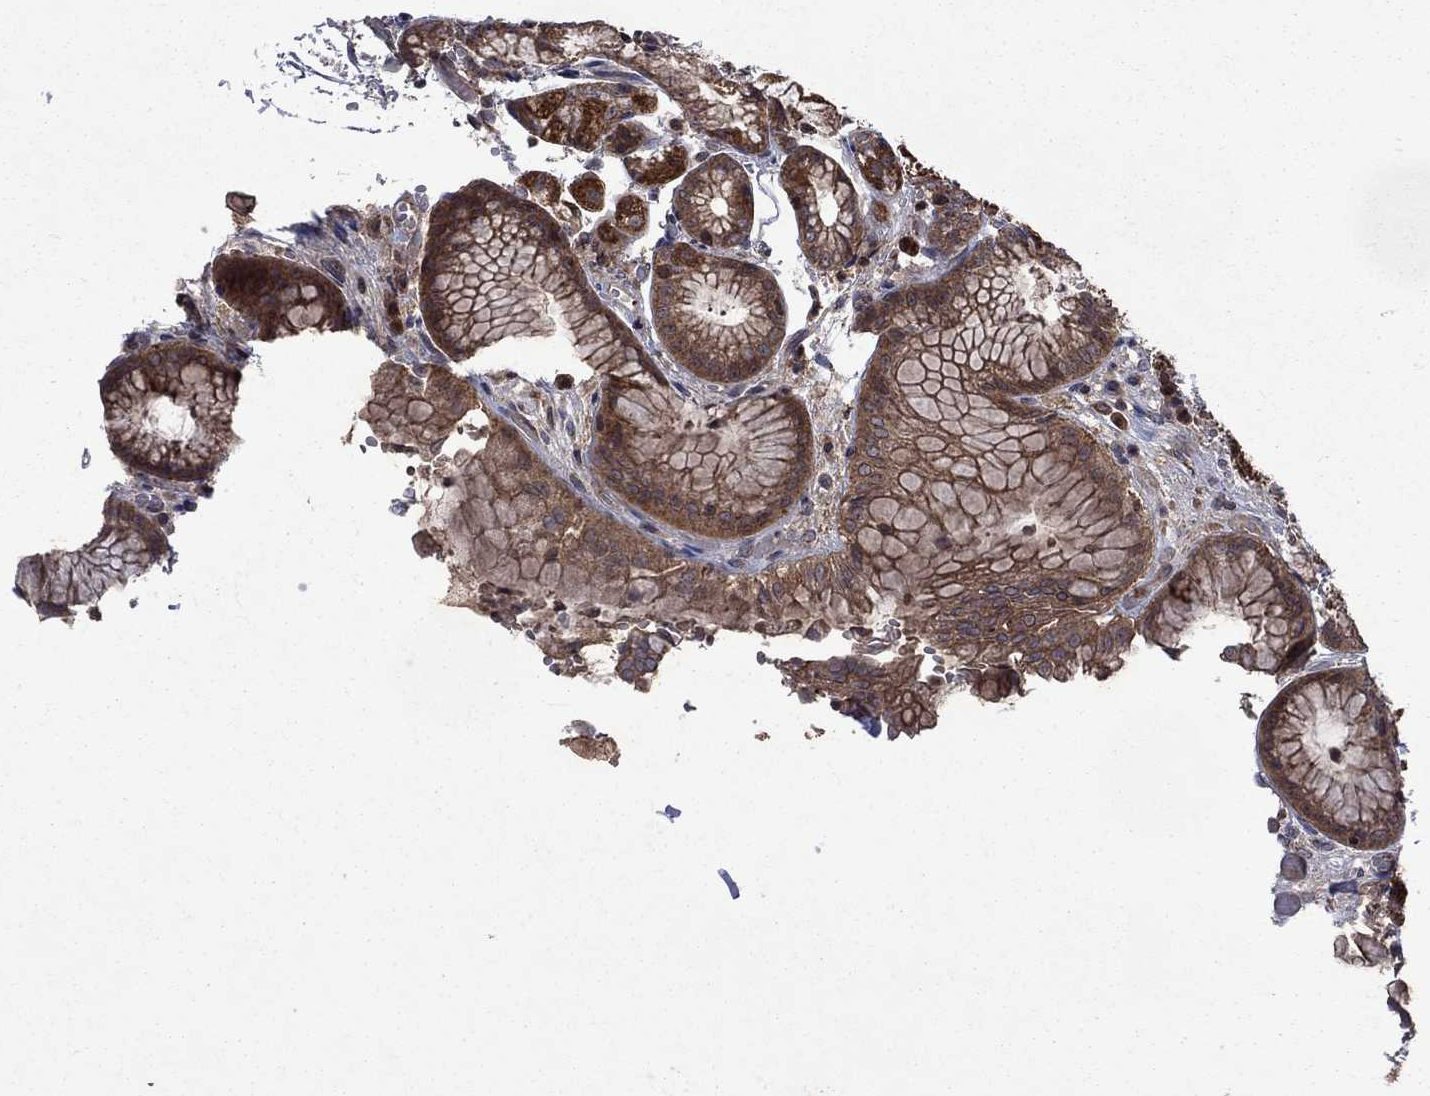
{"staining": {"intensity": "moderate", "quantity": ">75%", "location": "cytoplasmic/membranous"}, "tissue": "stomach", "cell_type": "Glandular cells", "image_type": "normal", "snomed": [{"axis": "morphology", "description": "Normal tissue, NOS"}, {"axis": "topography", "description": "Stomach, upper"}], "caption": "Immunohistochemical staining of benign human stomach displays medium levels of moderate cytoplasmic/membranous positivity in approximately >75% of glandular cells. (IHC, brightfield microscopy, high magnification).", "gene": "TMEM33", "patient": {"sex": "male", "age": 72}}